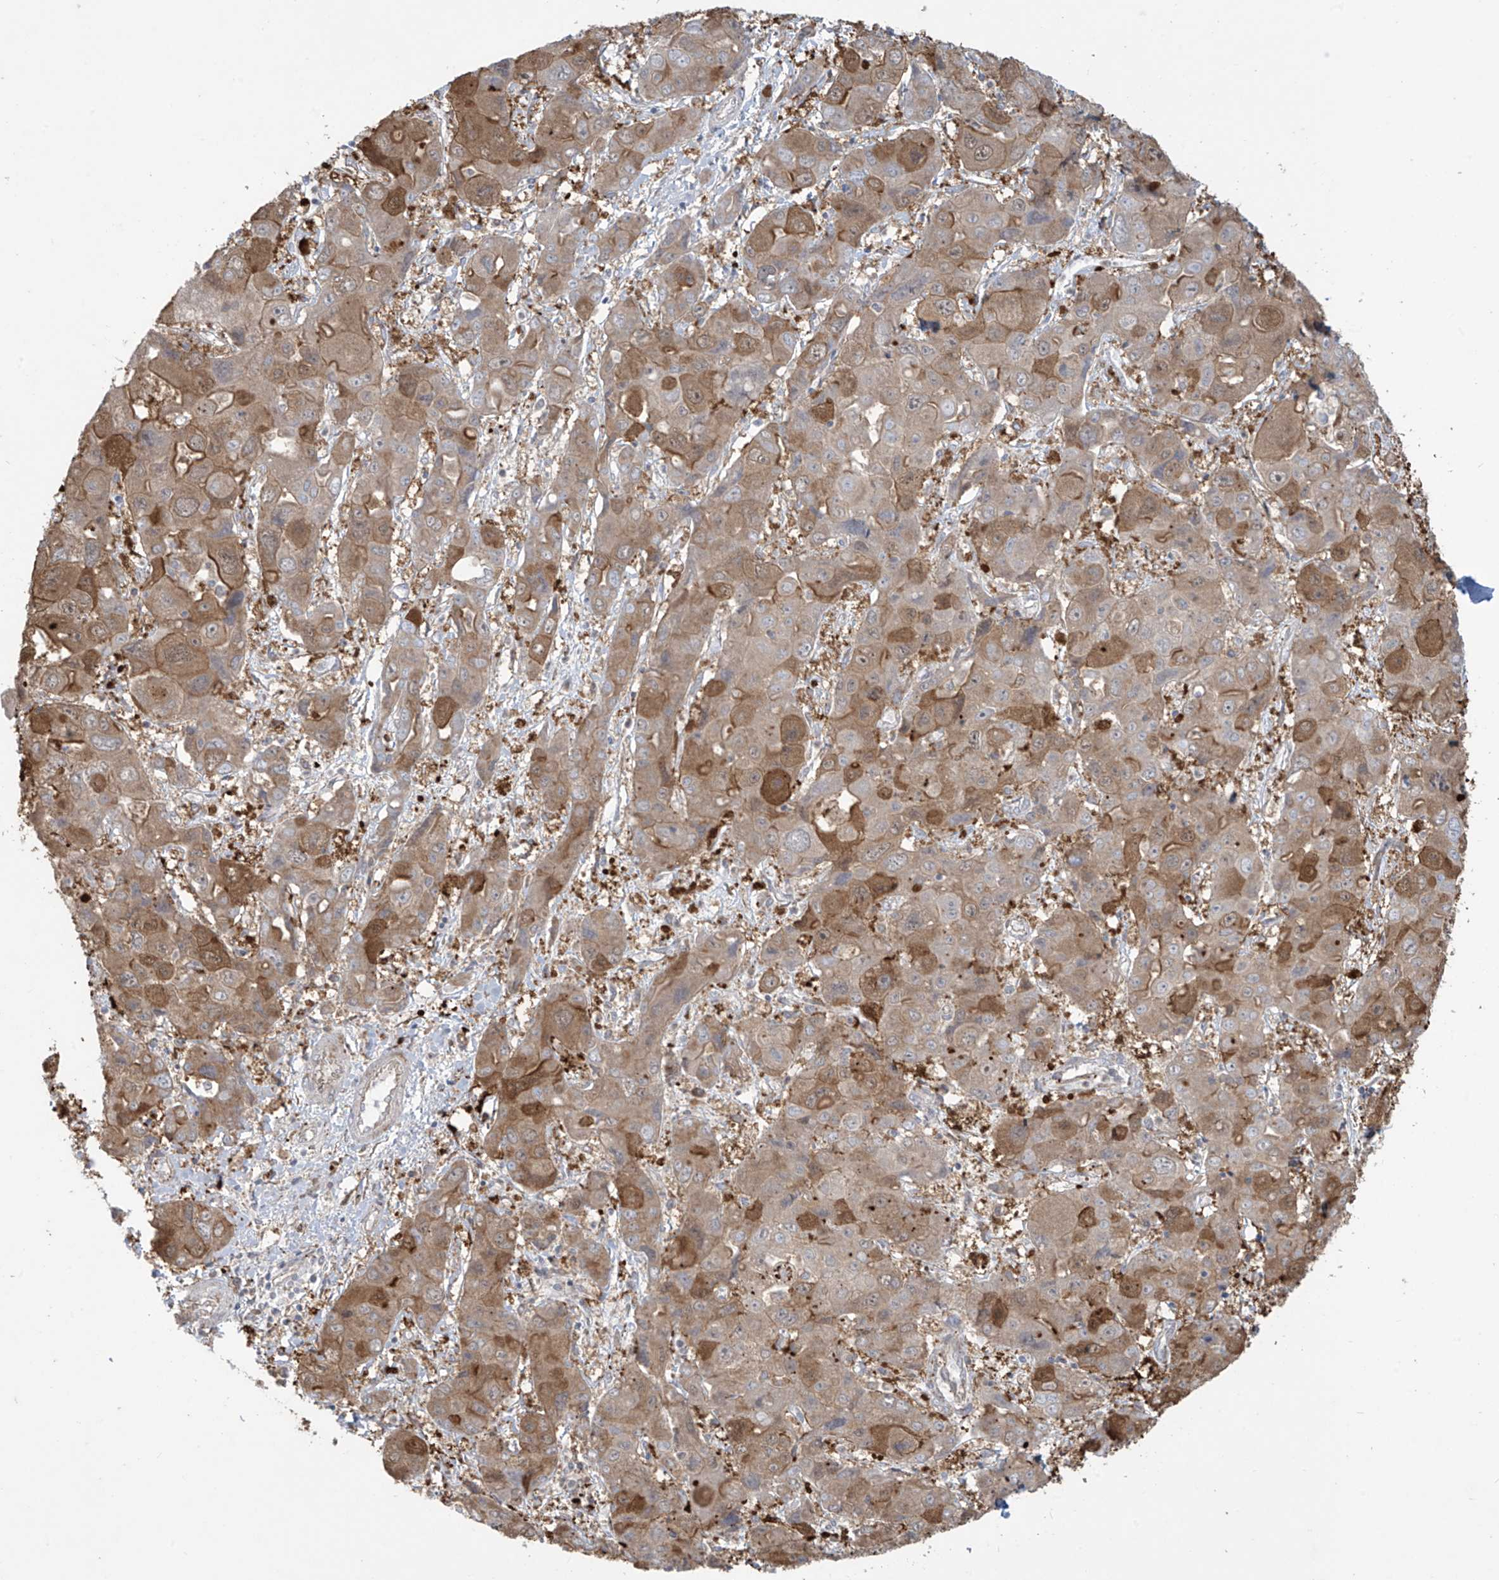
{"staining": {"intensity": "moderate", "quantity": "25%-75%", "location": "cytoplasmic/membranous"}, "tissue": "liver cancer", "cell_type": "Tumor cells", "image_type": "cancer", "snomed": [{"axis": "morphology", "description": "Cholangiocarcinoma"}, {"axis": "topography", "description": "Liver"}], "caption": "IHC image of liver cancer (cholangiocarcinoma) stained for a protein (brown), which demonstrates medium levels of moderate cytoplasmic/membranous expression in about 25%-75% of tumor cells.", "gene": "PPAT", "patient": {"sex": "male", "age": 67}}